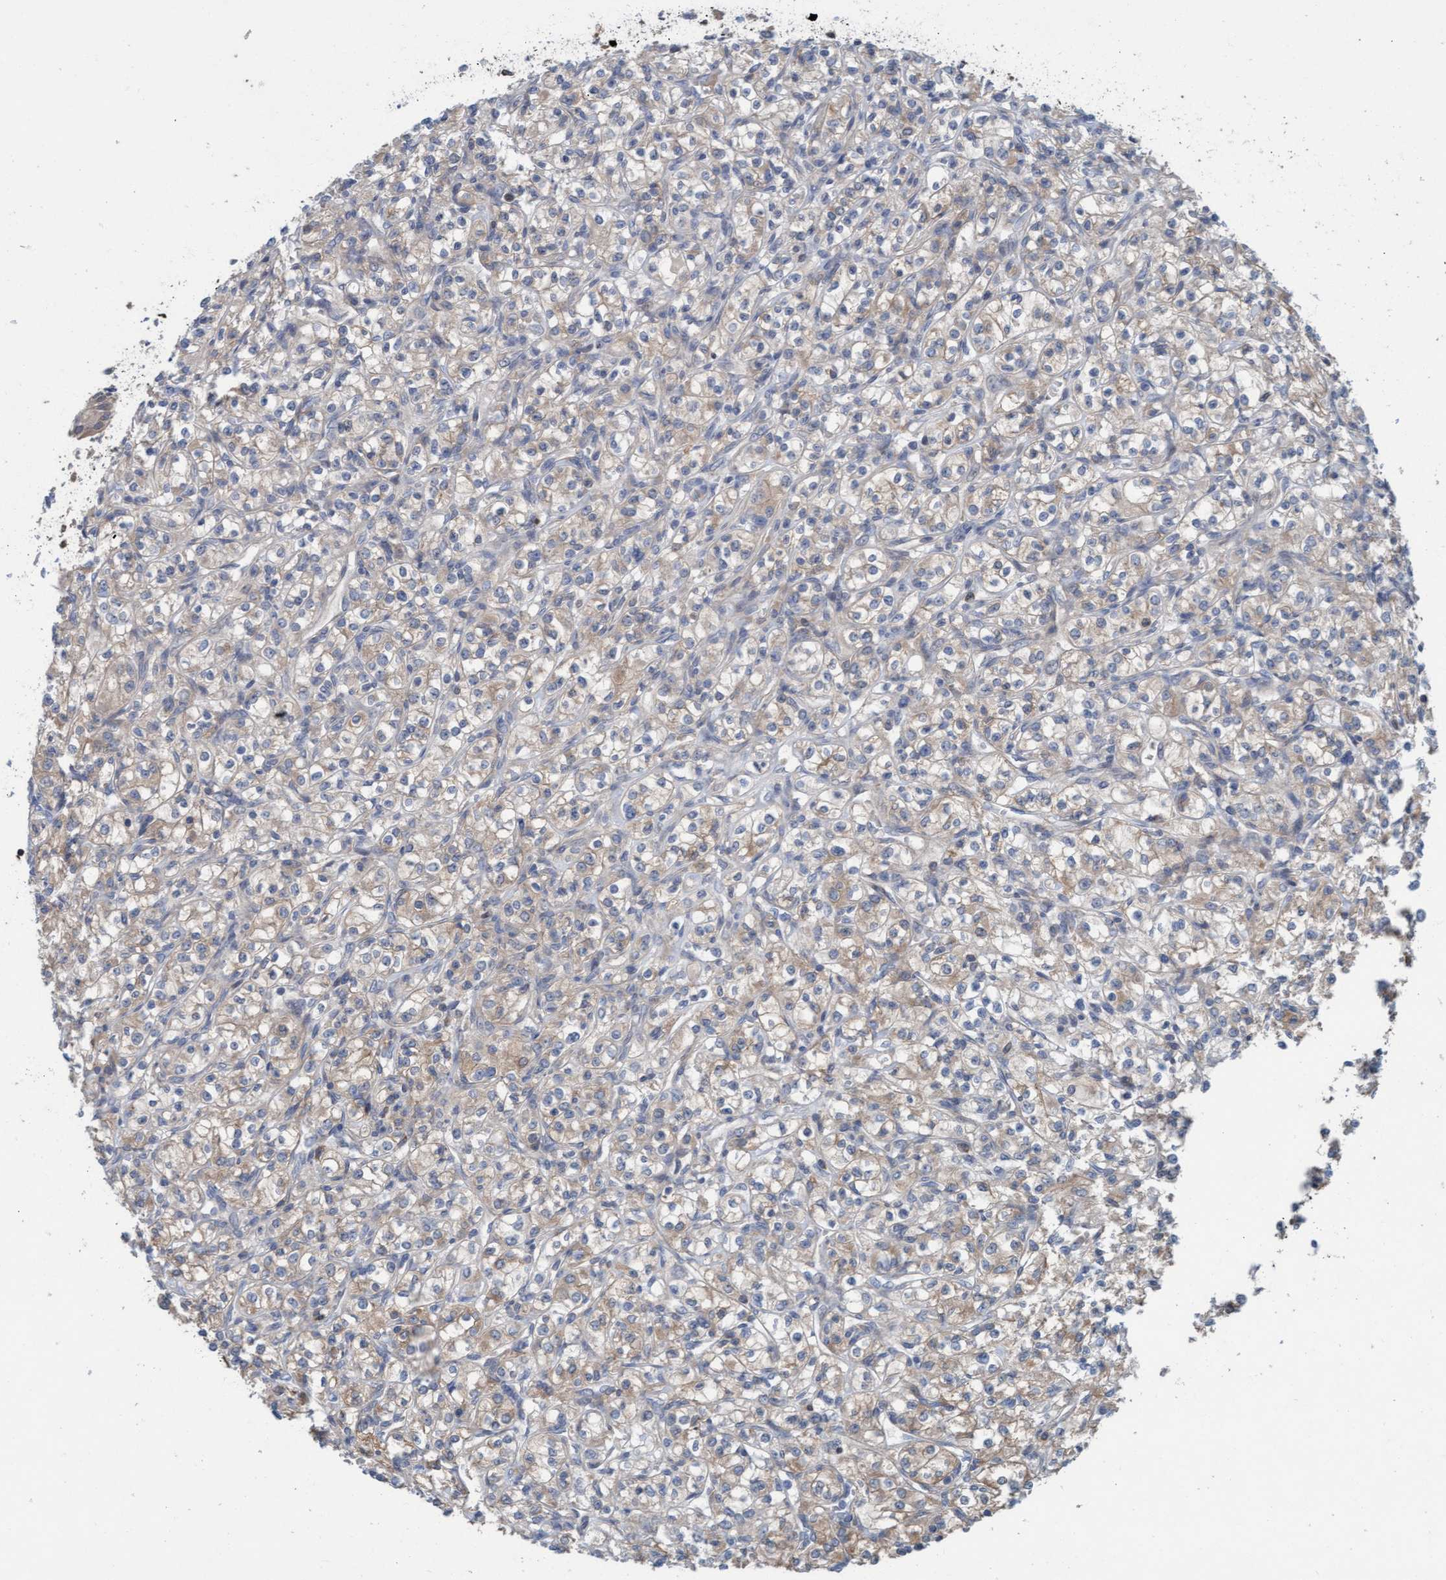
{"staining": {"intensity": "weak", "quantity": "<25%", "location": "cytoplasmic/membranous"}, "tissue": "renal cancer", "cell_type": "Tumor cells", "image_type": "cancer", "snomed": [{"axis": "morphology", "description": "Adenocarcinoma, NOS"}, {"axis": "topography", "description": "Kidney"}], "caption": "This micrograph is of adenocarcinoma (renal) stained with immunohistochemistry (IHC) to label a protein in brown with the nuclei are counter-stained blue. There is no expression in tumor cells.", "gene": "KLHL25", "patient": {"sex": "male", "age": 77}}